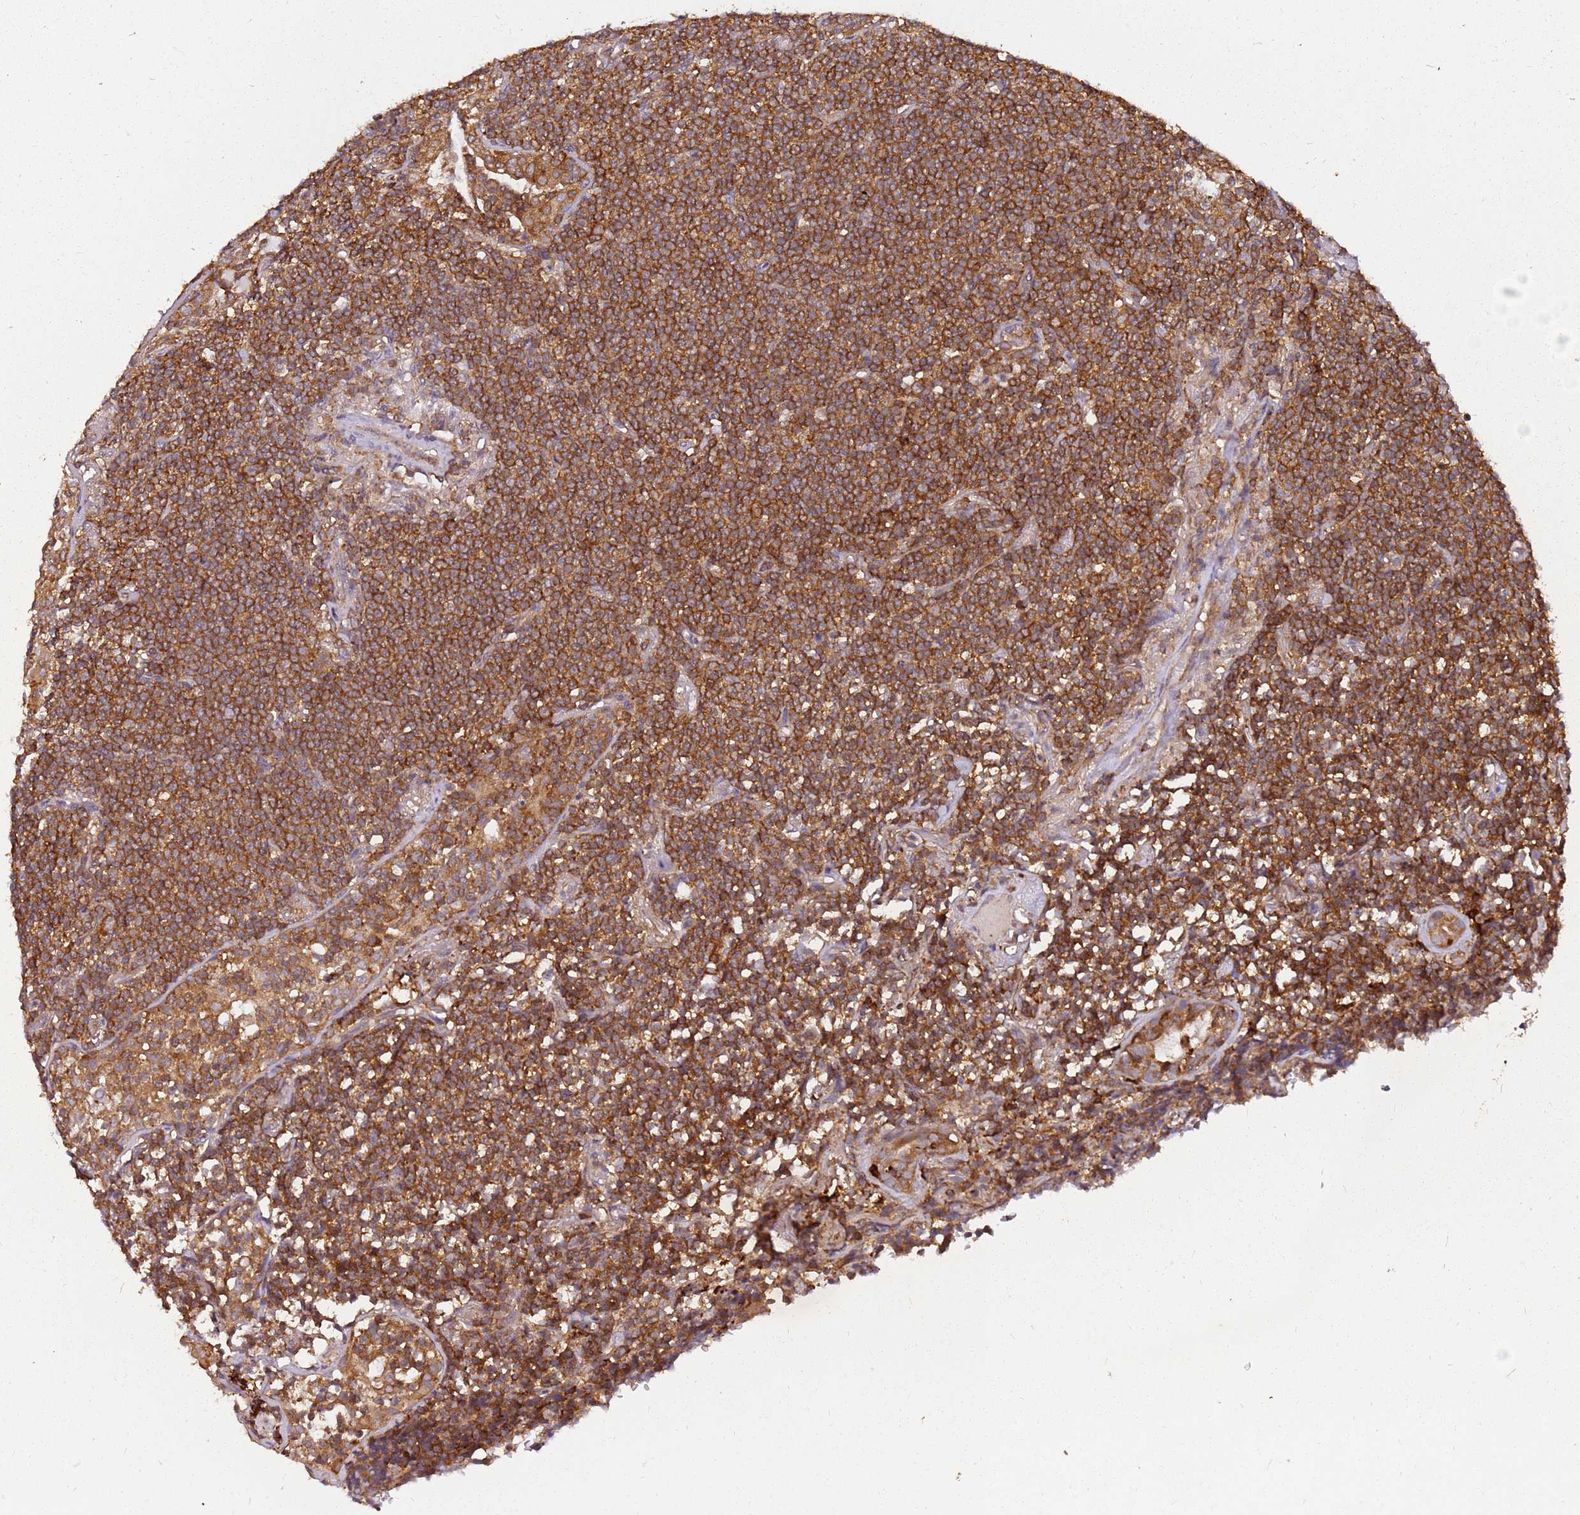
{"staining": {"intensity": "moderate", "quantity": ">75%", "location": "cytoplasmic/membranous"}, "tissue": "lymphoma", "cell_type": "Tumor cells", "image_type": "cancer", "snomed": [{"axis": "morphology", "description": "Malignant lymphoma, non-Hodgkin's type, Low grade"}, {"axis": "topography", "description": "Lung"}], "caption": "Protein staining of lymphoma tissue shows moderate cytoplasmic/membranous positivity in about >75% of tumor cells.", "gene": "PIH1D1", "patient": {"sex": "female", "age": 71}}